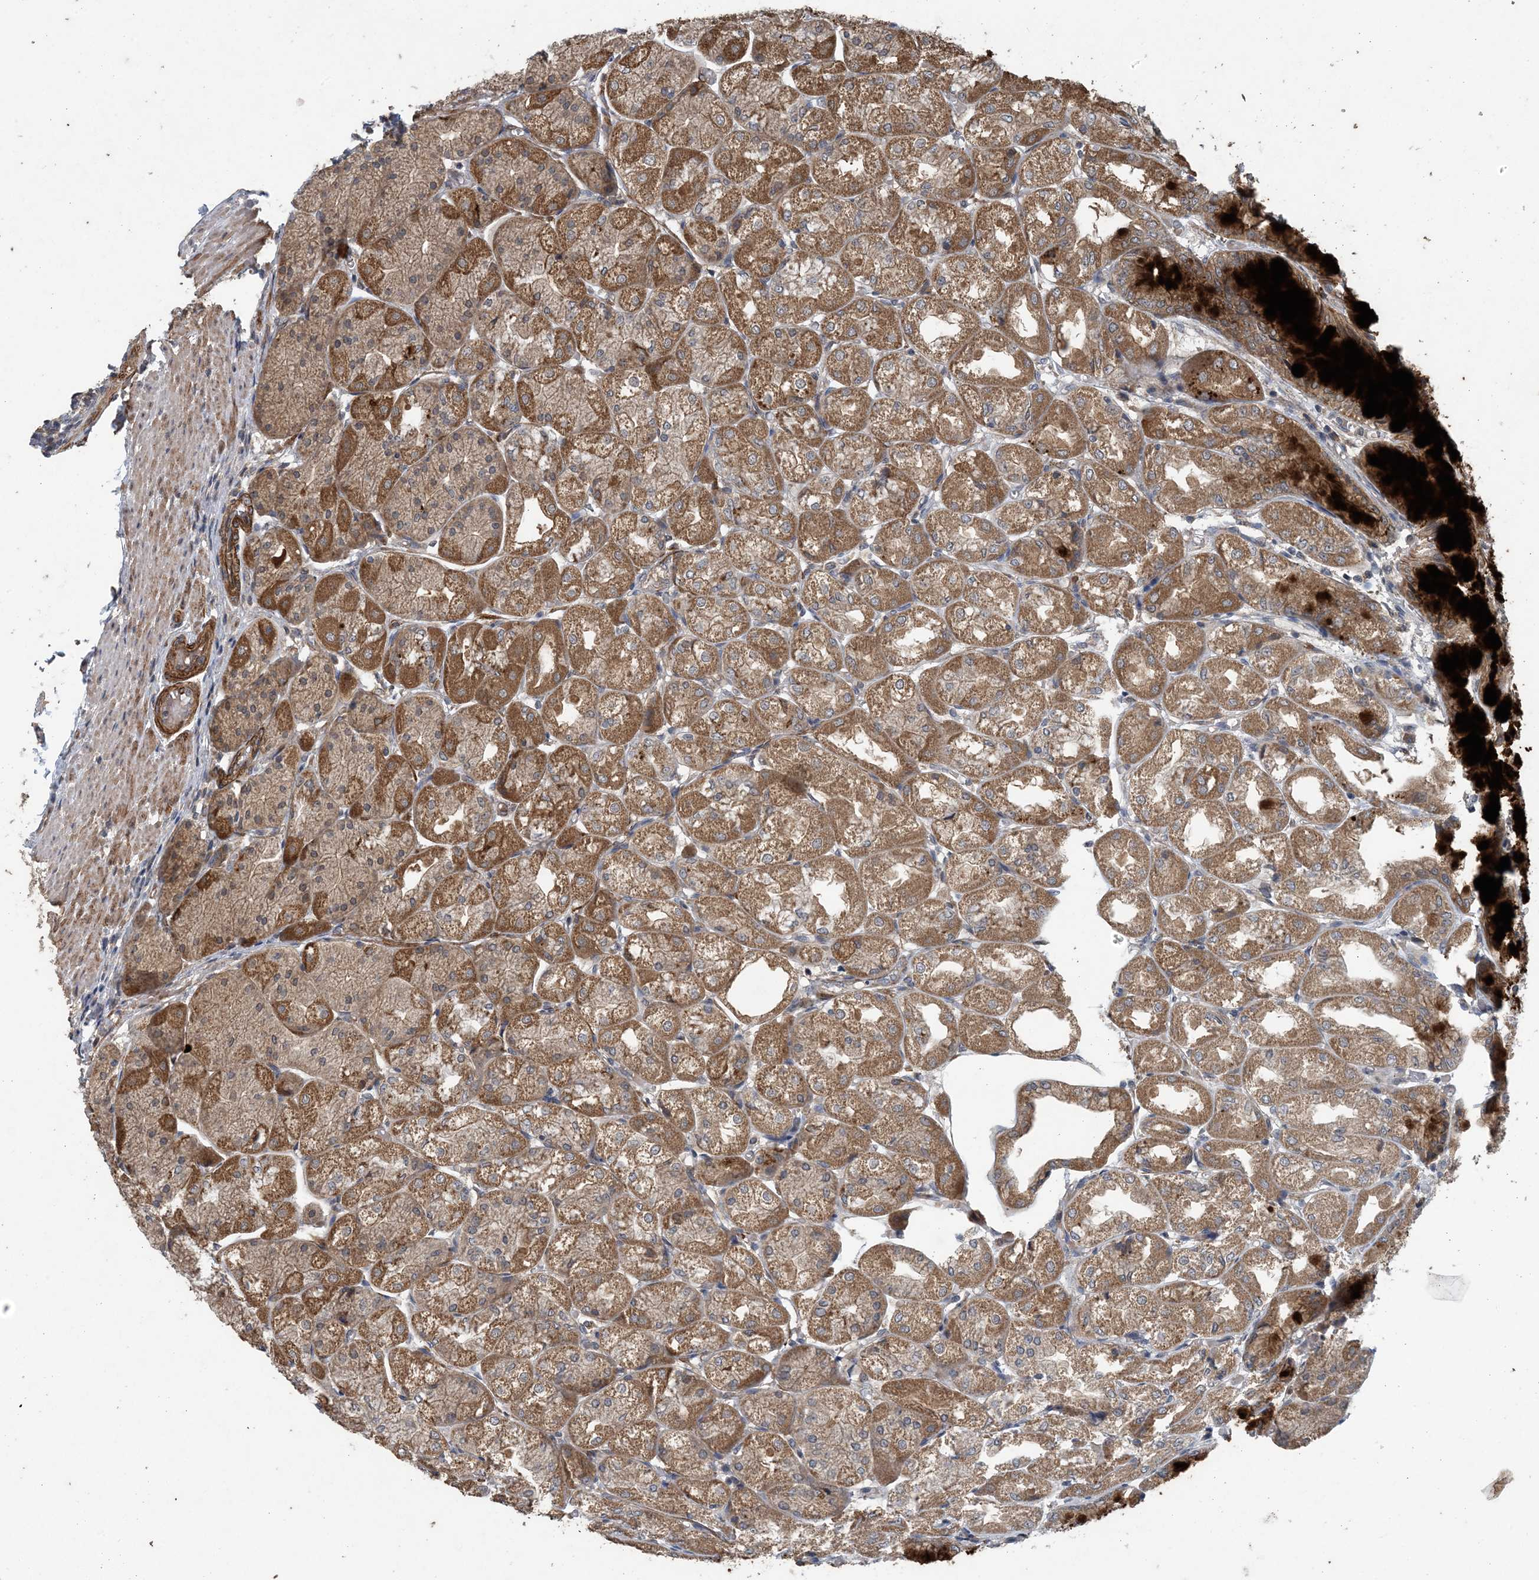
{"staining": {"intensity": "moderate", "quantity": ">75%", "location": "cytoplasmic/membranous"}, "tissue": "stomach", "cell_type": "Glandular cells", "image_type": "normal", "snomed": [{"axis": "morphology", "description": "Normal tissue, NOS"}, {"axis": "topography", "description": "Stomach, upper"}], "caption": "IHC of unremarkable human stomach exhibits medium levels of moderate cytoplasmic/membranous expression in about >75% of glandular cells.", "gene": "MYO9B", "patient": {"sex": "male", "age": 72}}